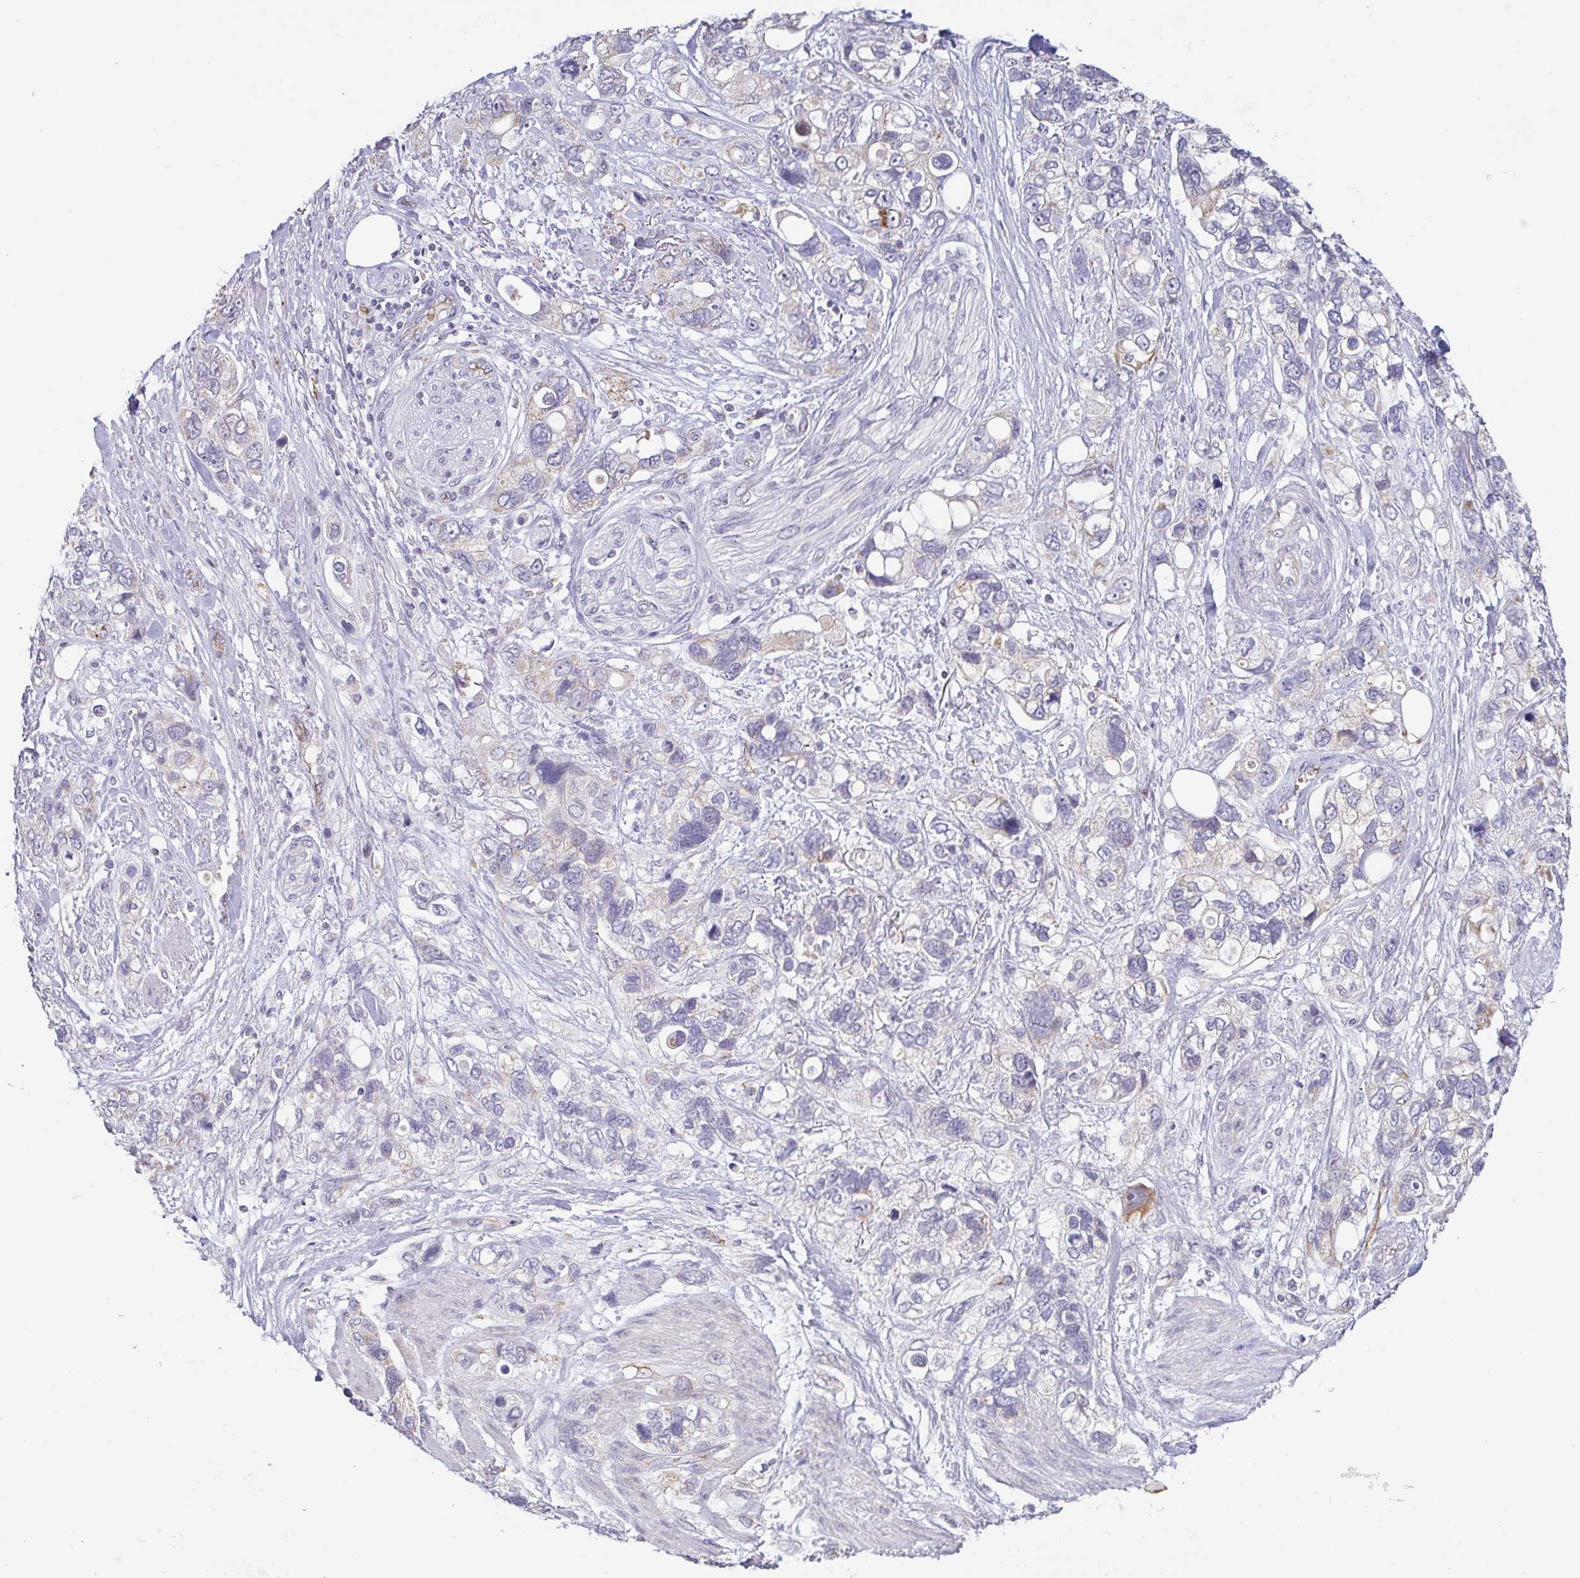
{"staining": {"intensity": "negative", "quantity": "none", "location": "none"}, "tissue": "stomach cancer", "cell_type": "Tumor cells", "image_type": "cancer", "snomed": [{"axis": "morphology", "description": "Adenocarcinoma, NOS"}, {"axis": "topography", "description": "Stomach, upper"}], "caption": "Micrograph shows no significant protein positivity in tumor cells of stomach adenocarcinoma.", "gene": "PLCD4", "patient": {"sex": "female", "age": 81}}